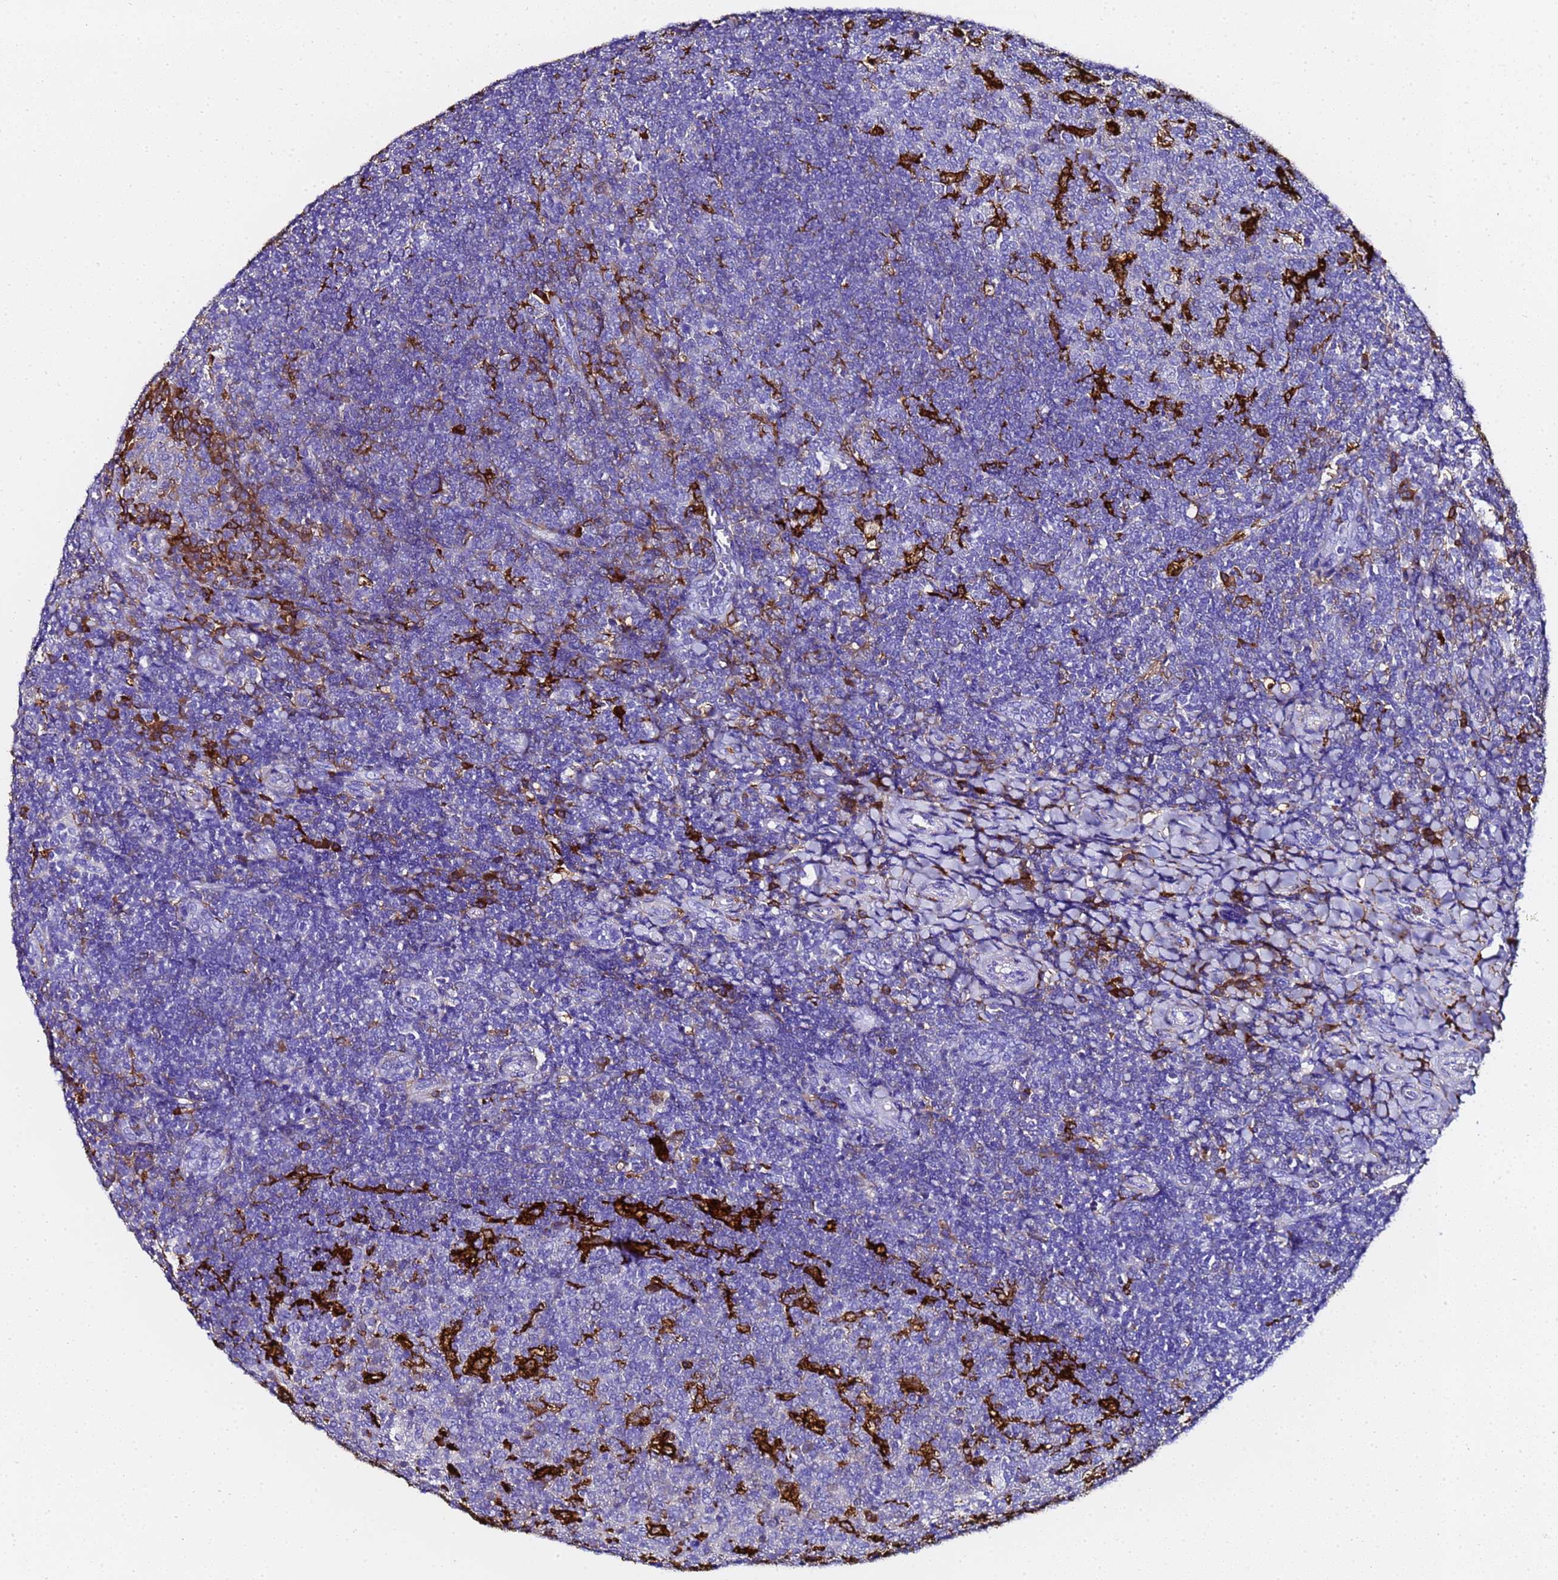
{"staining": {"intensity": "strong", "quantity": "<25%", "location": "cytoplasmic/membranous"}, "tissue": "tonsil", "cell_type": "Germinal center cells", "image_type": "normal", "snomed": [{"axis": "morphology", "description": "Normal tissue, NOS"}, {"axis": "topography", "description": "Tonsil"}], "caption": "Immunohistochemistry micrograph of benign tonsil stained for a protein (brown), which exhibits medium levels of strong cytoplasmic/membranous staining in about <25% of germinal center cells.", "gene": "FTL", "patient": {"sex": "female", "age": 10}}